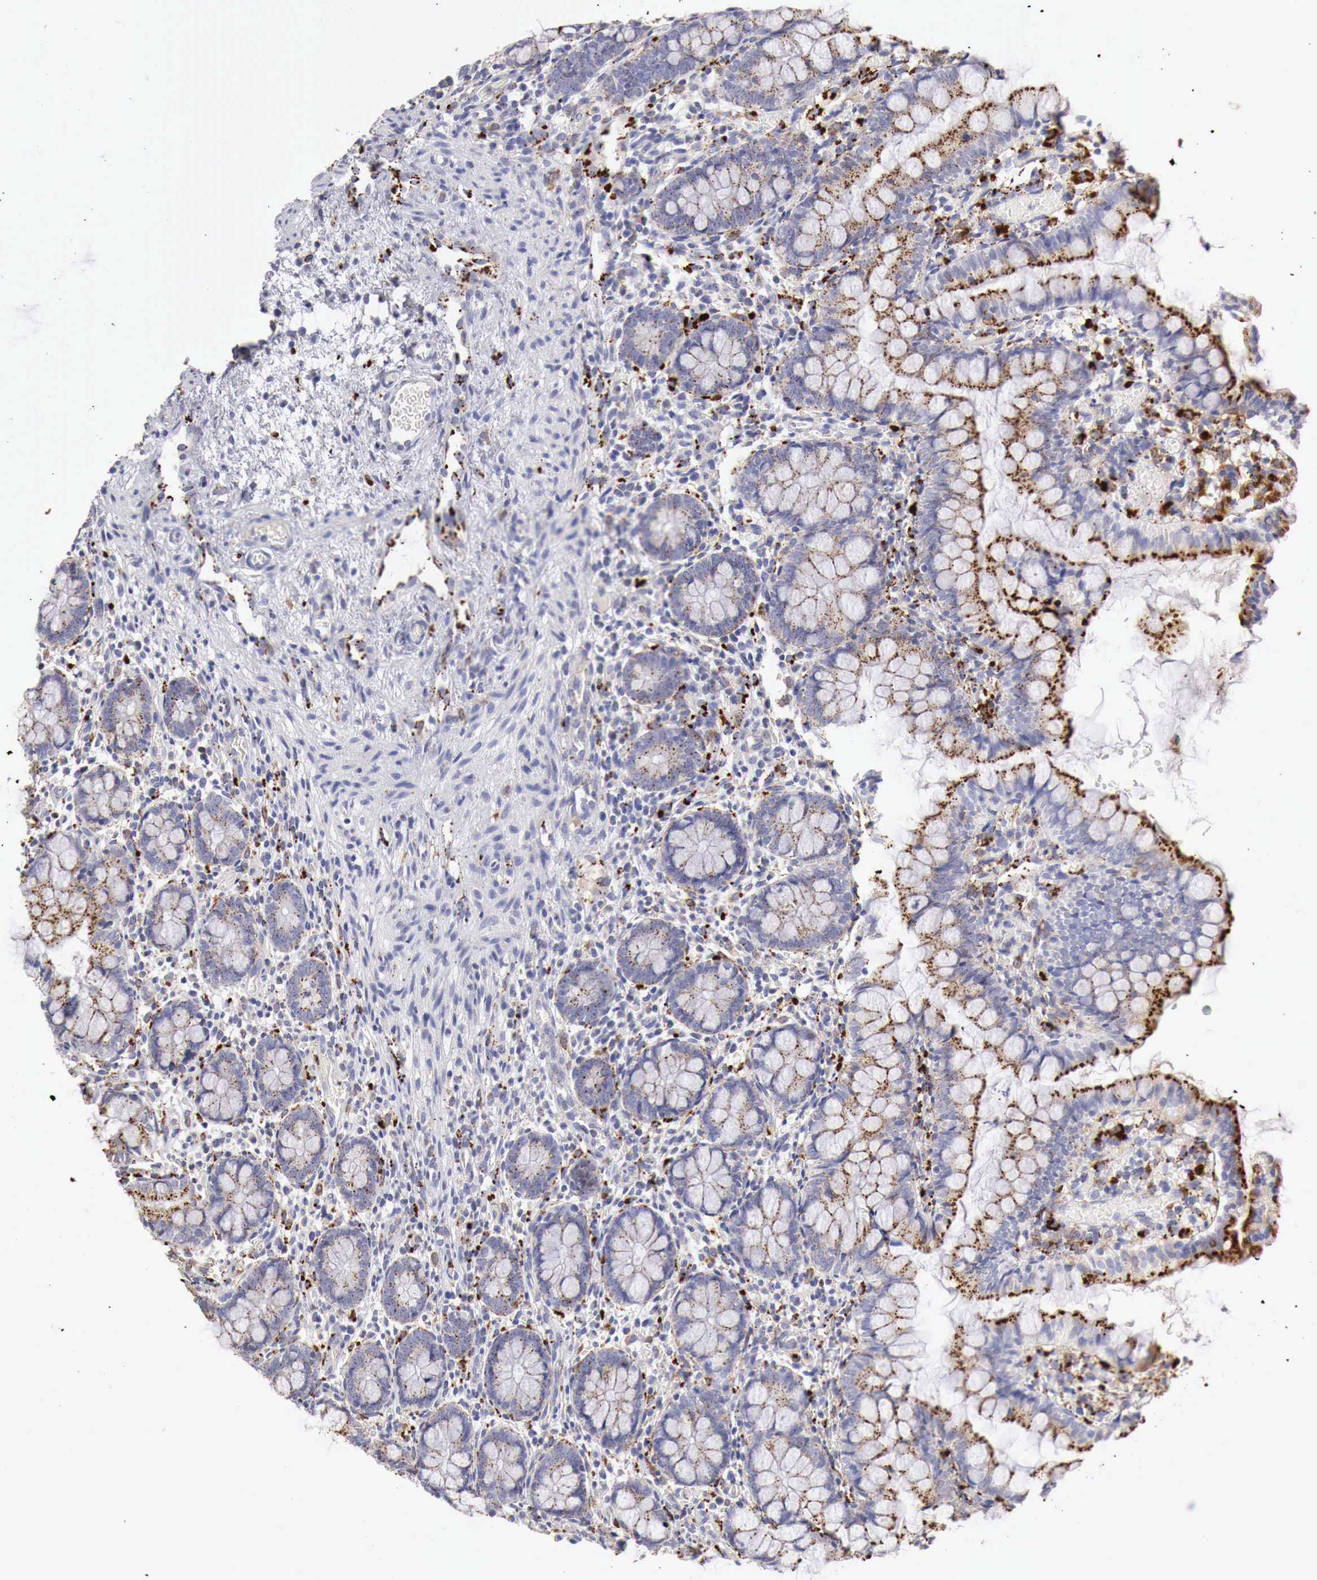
{"staining": {"intensity": "strong", "quantity": "25%-75%", "location": "cytoplasmic/membranous"}, "tissue": "small intestine", "cell_type": "Glandular cells", "image_type": "normal", "snomed": [{"axis": "morphology", "description": "Normal tissue, NOS"}, {"axis": "topography", "description": "Small intestine"}], "caption": "Small intestine stained with a protein marker reveals strong staining in glandular cells.", "gene": "GLA", "patient": {"sex": "male", "age": 1}}